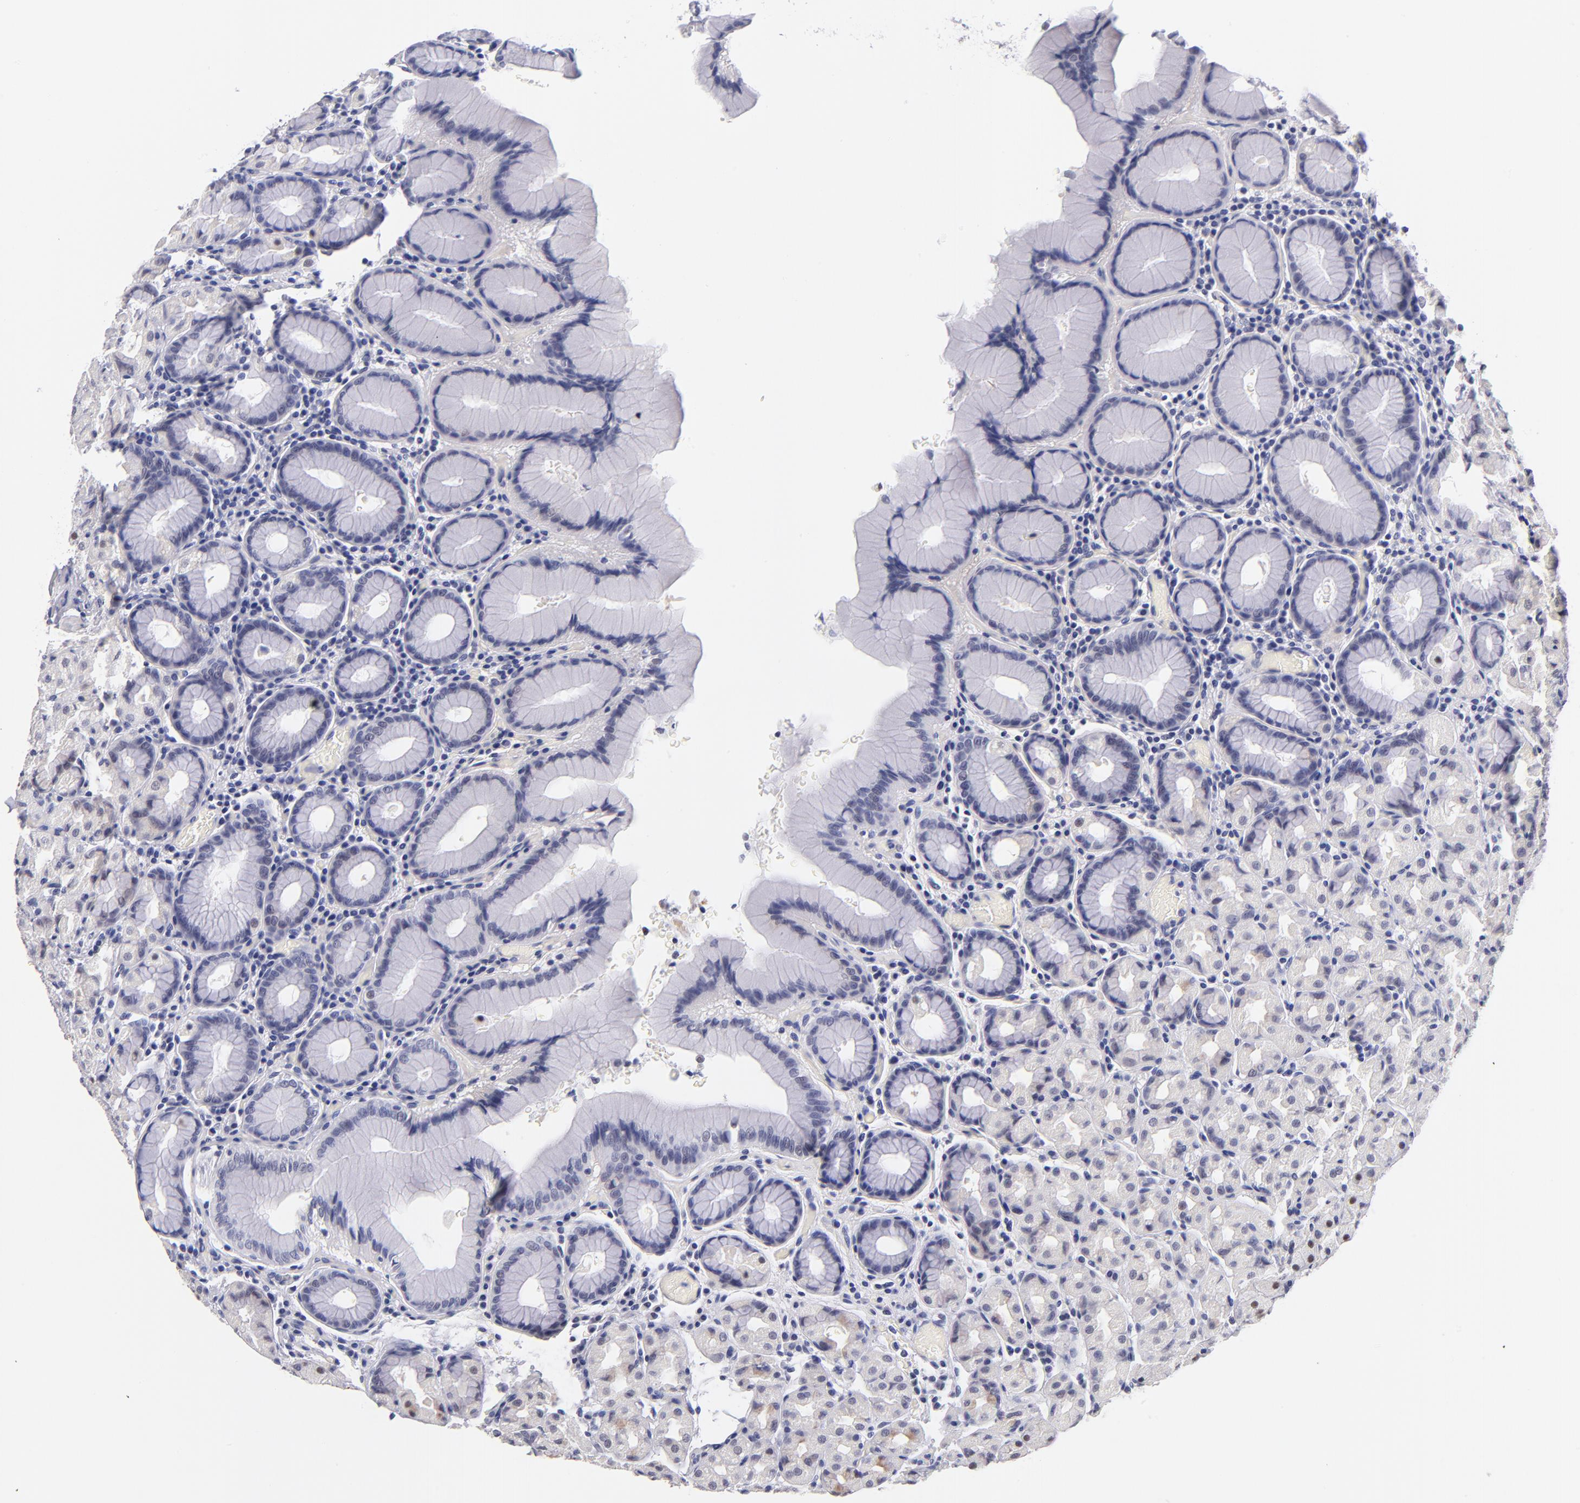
{"staining": {"intensity": "weak", "quantity": "<25%", "location": "nuclear"}, "tissue": "stomach", "cell_type": "Glandular cells", "image_type": "normal", "snomed": [{"axis": "morphology", "description": "Normal tissue, NOS"}, {"axis": "topography", "description": "Stomach, lower"}], "caption": "Immunohistochemical staining of normal human stomach reveals no significant expression in glandular cells. The staining is performed using DAB brown chromogen with nuclei counter-stained in using hematoxylin.", "gene": "SNRPB", "patient": {"sex": "male", "age": 56}}